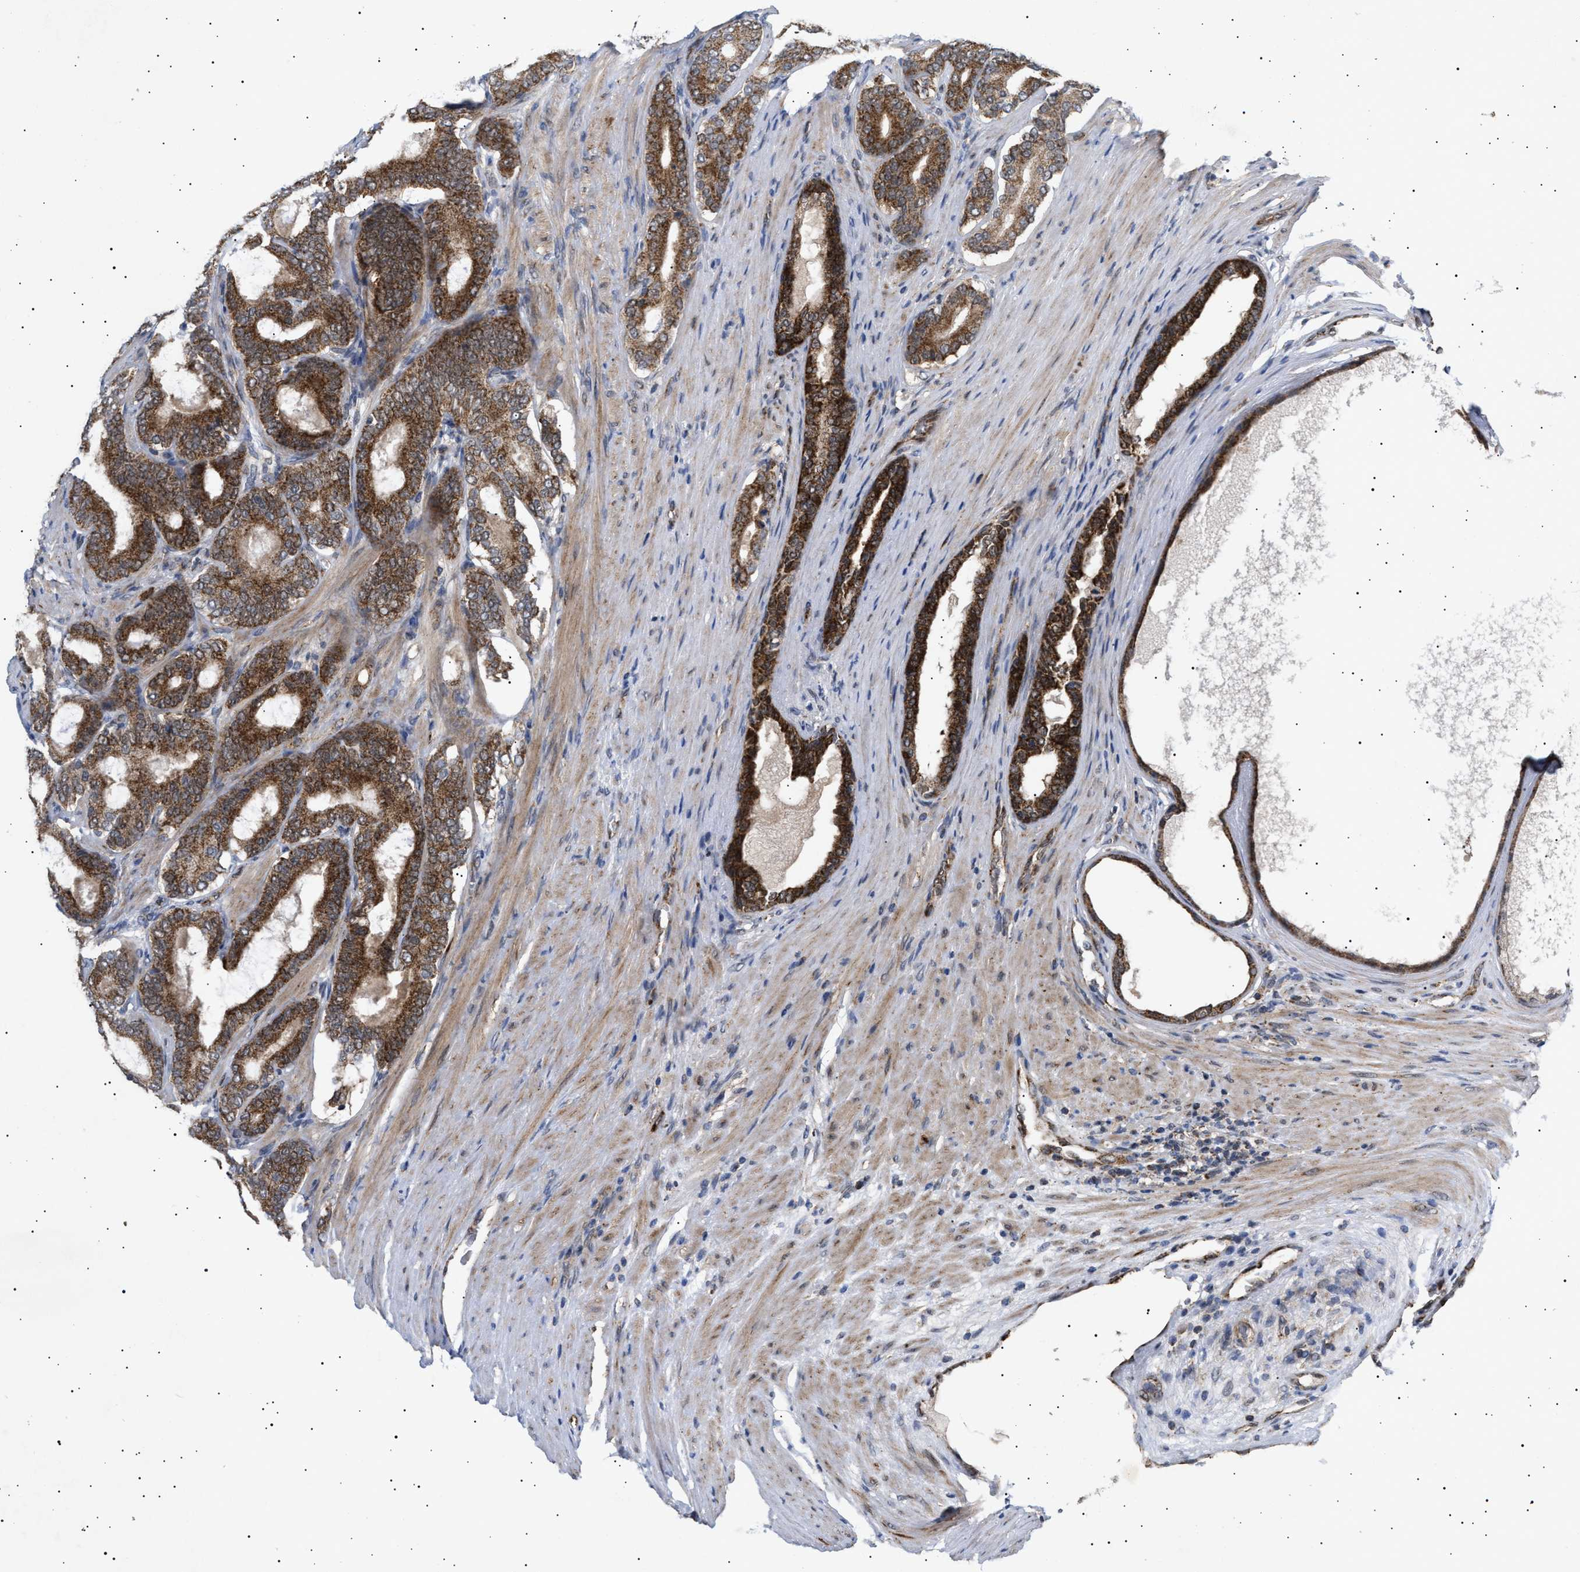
{"staining": {"intensity": "moderate", "quantity": ">75%", "location": "cytoplasmic/membranous"}, "tissue": "prostate cancer", "cell_type": "Tumor cells", "image_type": "cancer", "snomed": [{"axis": "morphology", "description": "Adenocarcinoma, High grade"}, {"axis": "topography", "description": "Prostate"}], "caption": "Tumor cells display medium levels of moderate cytoplasmic/membranous staining in about >75% of cells in prostate high-grade adenocarcinoma.", "gene": "SIRT5", "patient": {"sex": "male", "age": 60}}